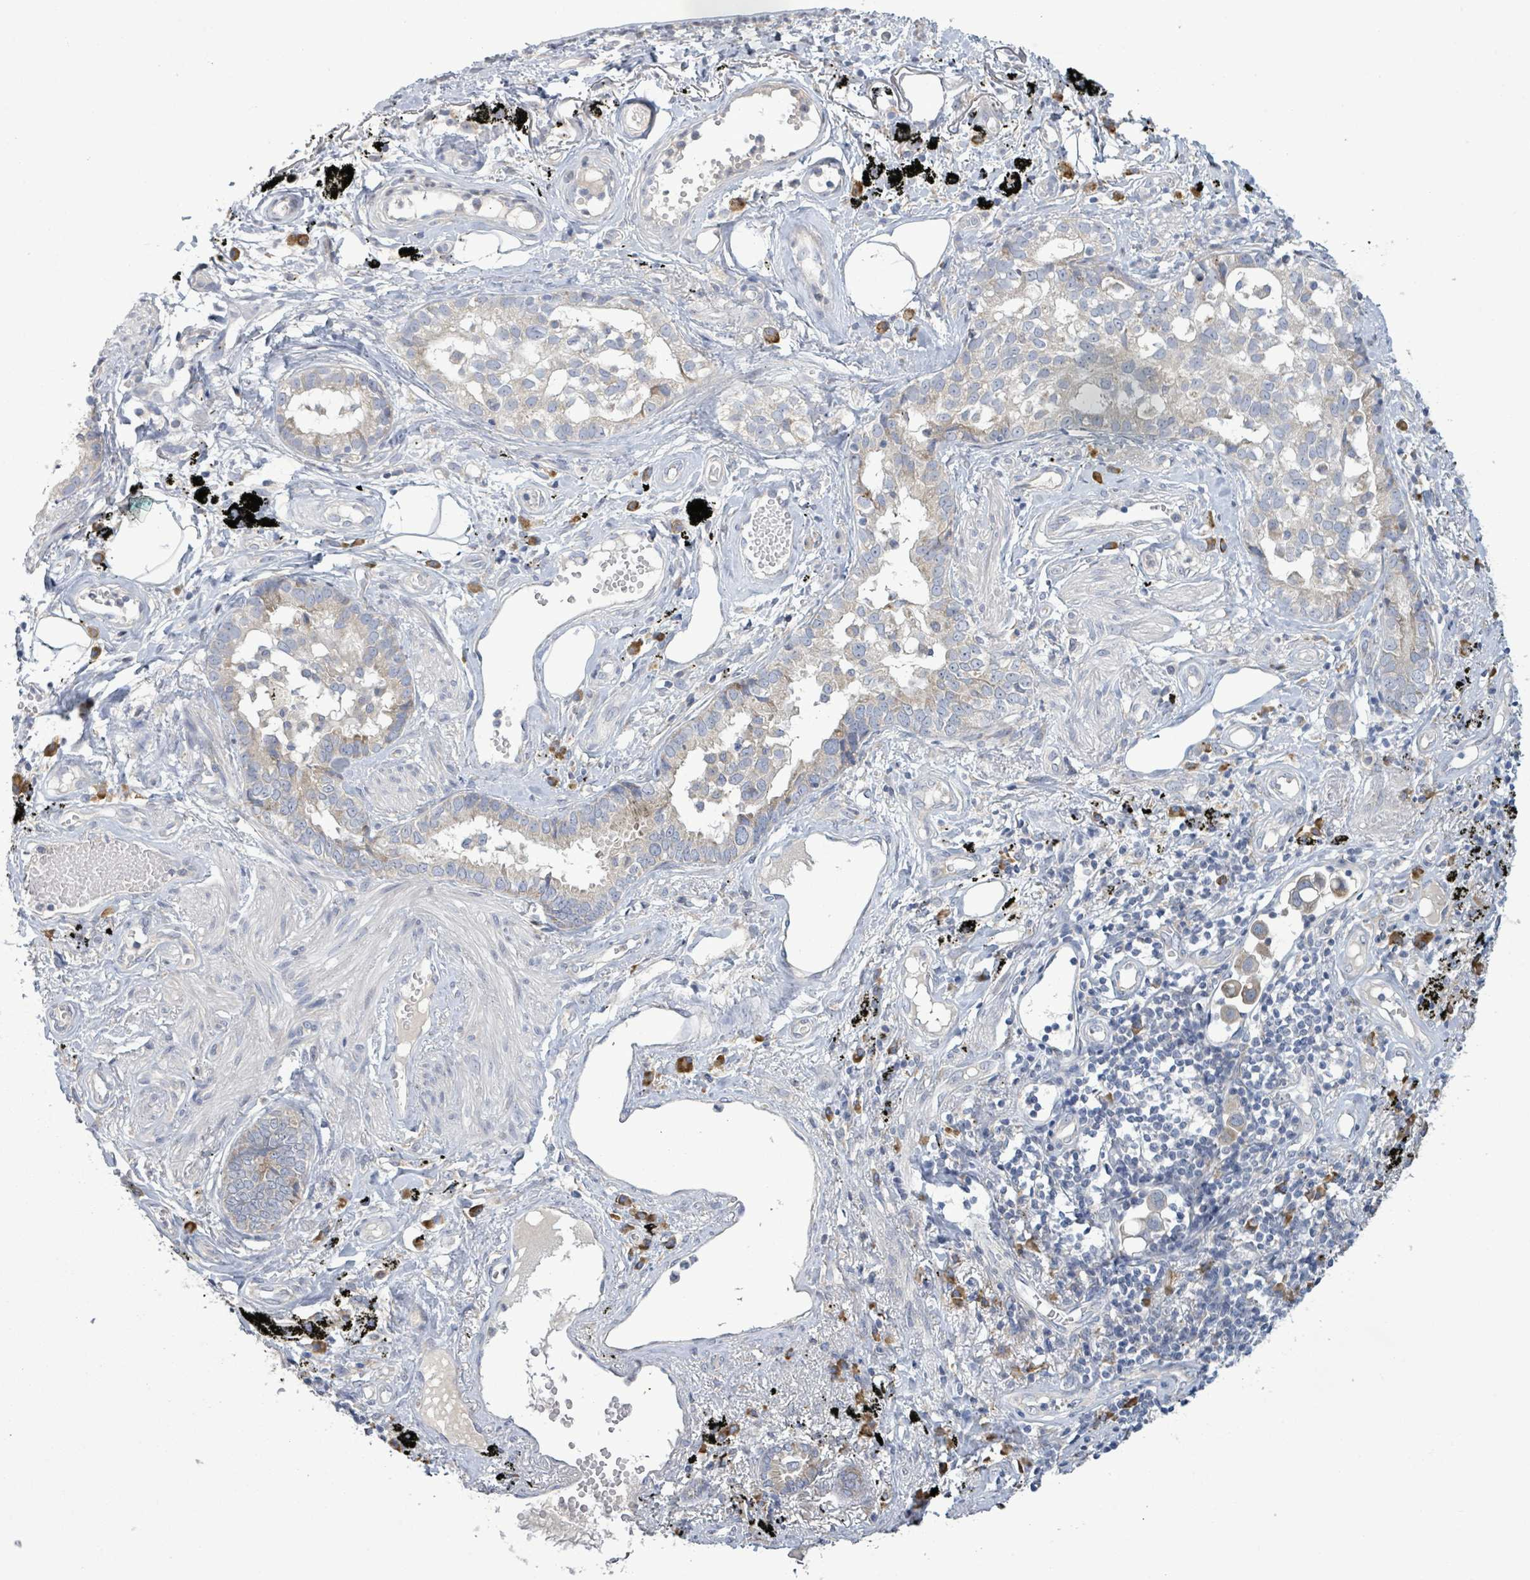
{"staining": {"intensity": "weak", "quantity": "<25%", "location": "cytoplasmic/membranous"}, "tissue": "lung cancer", "cell_type": "Tumor cells", "image_type": "cancer", "snomed": [{"axis": "morphology", "description": "Adenocarcinoma, NOS"}, {"axis": "topography", "description": "Lung"}], "caption": "High magnification brightfield microscopy of lung cancer (adenocarcinoma) stained with DAB (3,3'-diaminobenzidine) (brown) and counterstained with hematoxylin (blue): tumor cells show no significant expression.", "gene": "ATP13A1", "patient": {"sex": "male", "age": 67}}